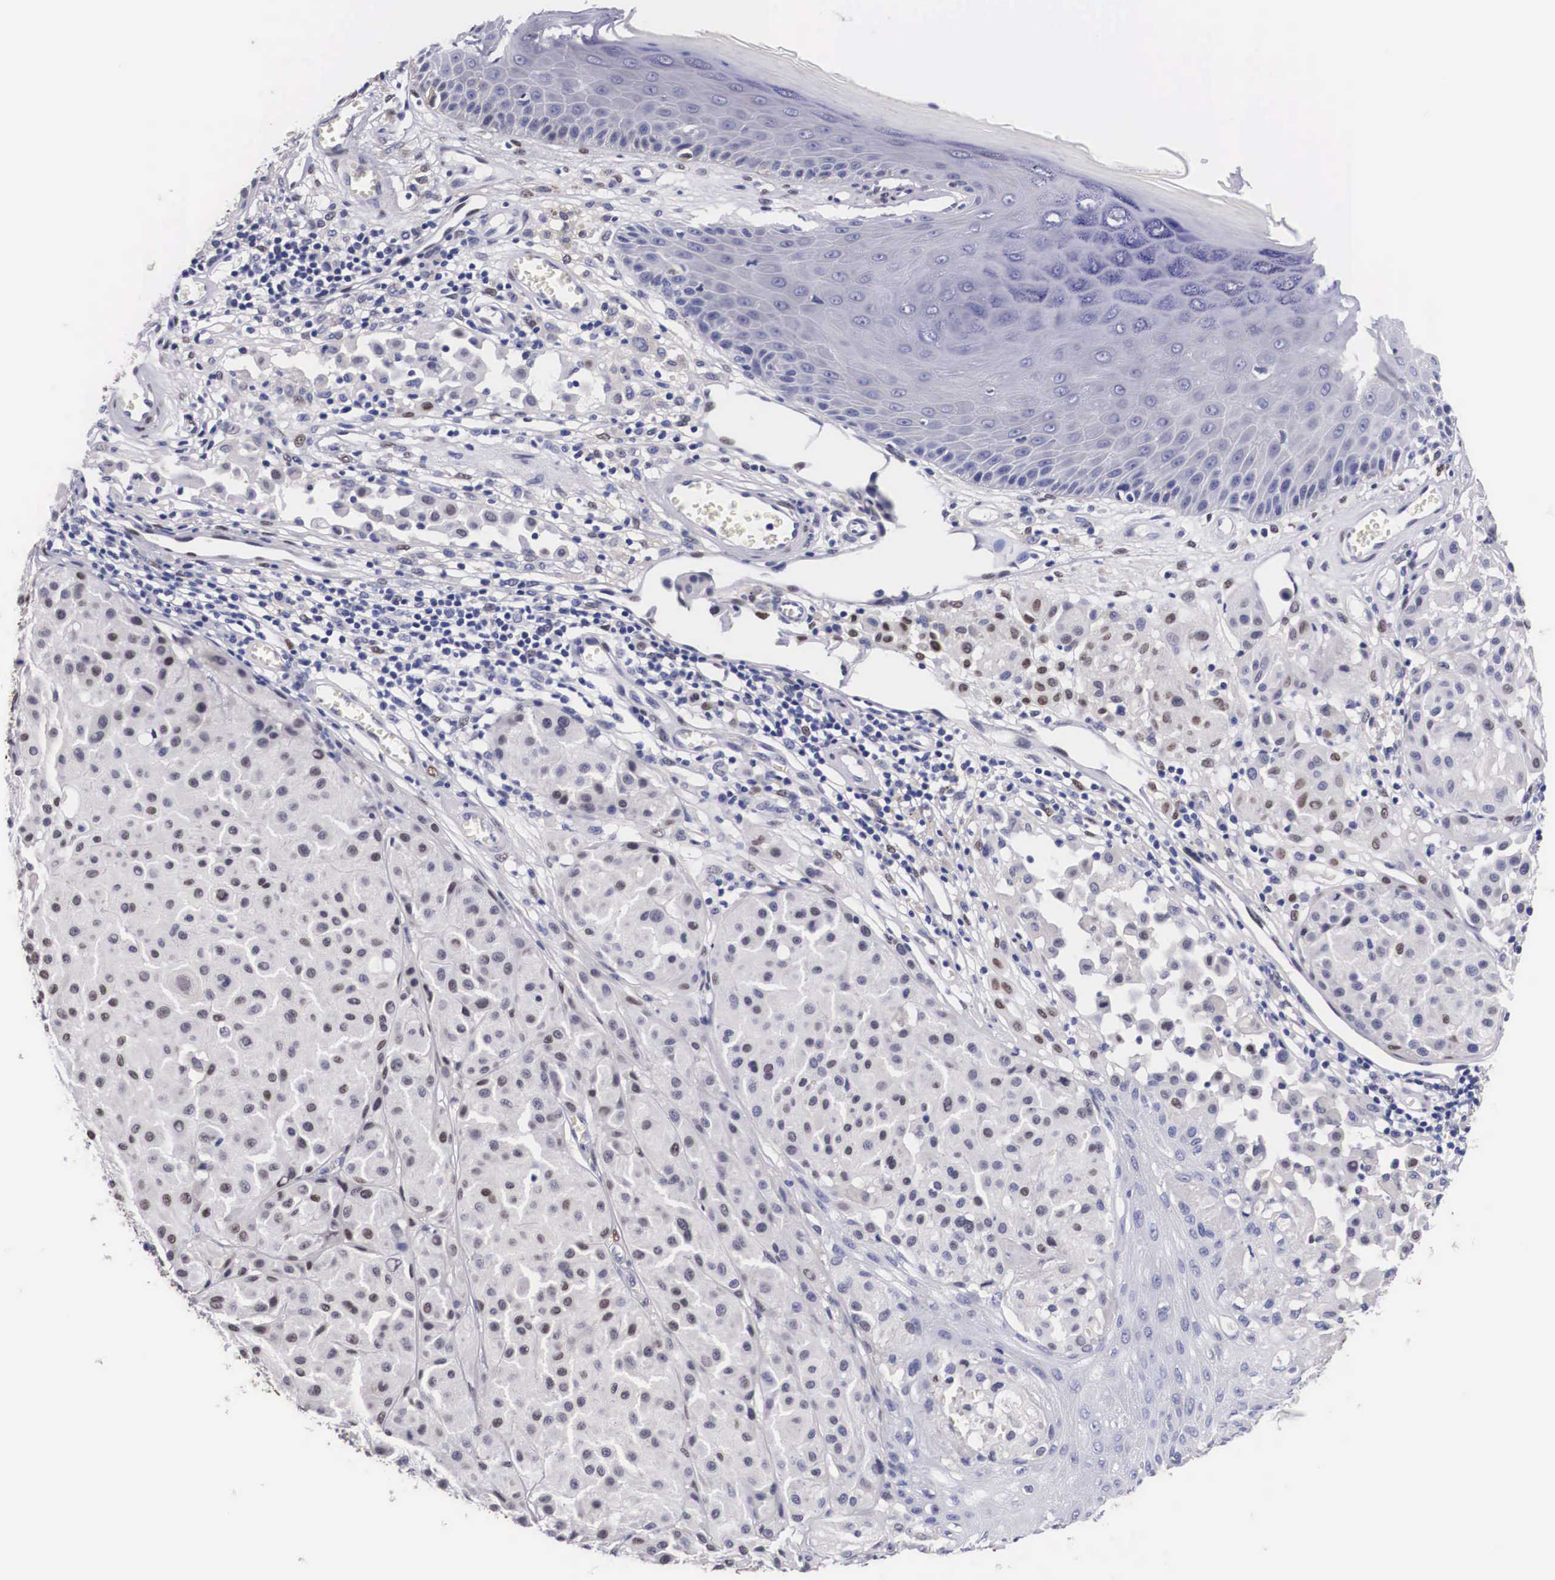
{"staining": {"intensity": "moderate", "quantity": "25%-75%", "location": "nuclear"}, "tissue": "melanoma", "cell_type": "Tumor cells", "image_type": "cancer", "snomed": [{"axis": "morphology", "description": "Malignant melanoma, NOS"}, {"axis": "topography", "description": "Skin"}], "caption": "Protein analysis of melanoma tissue displays moderate nuclear expression in approximately 25%-75% of tumor cells.", "gene": "KHDRBS3", "patient": {"sex": "male", "age": 36}}